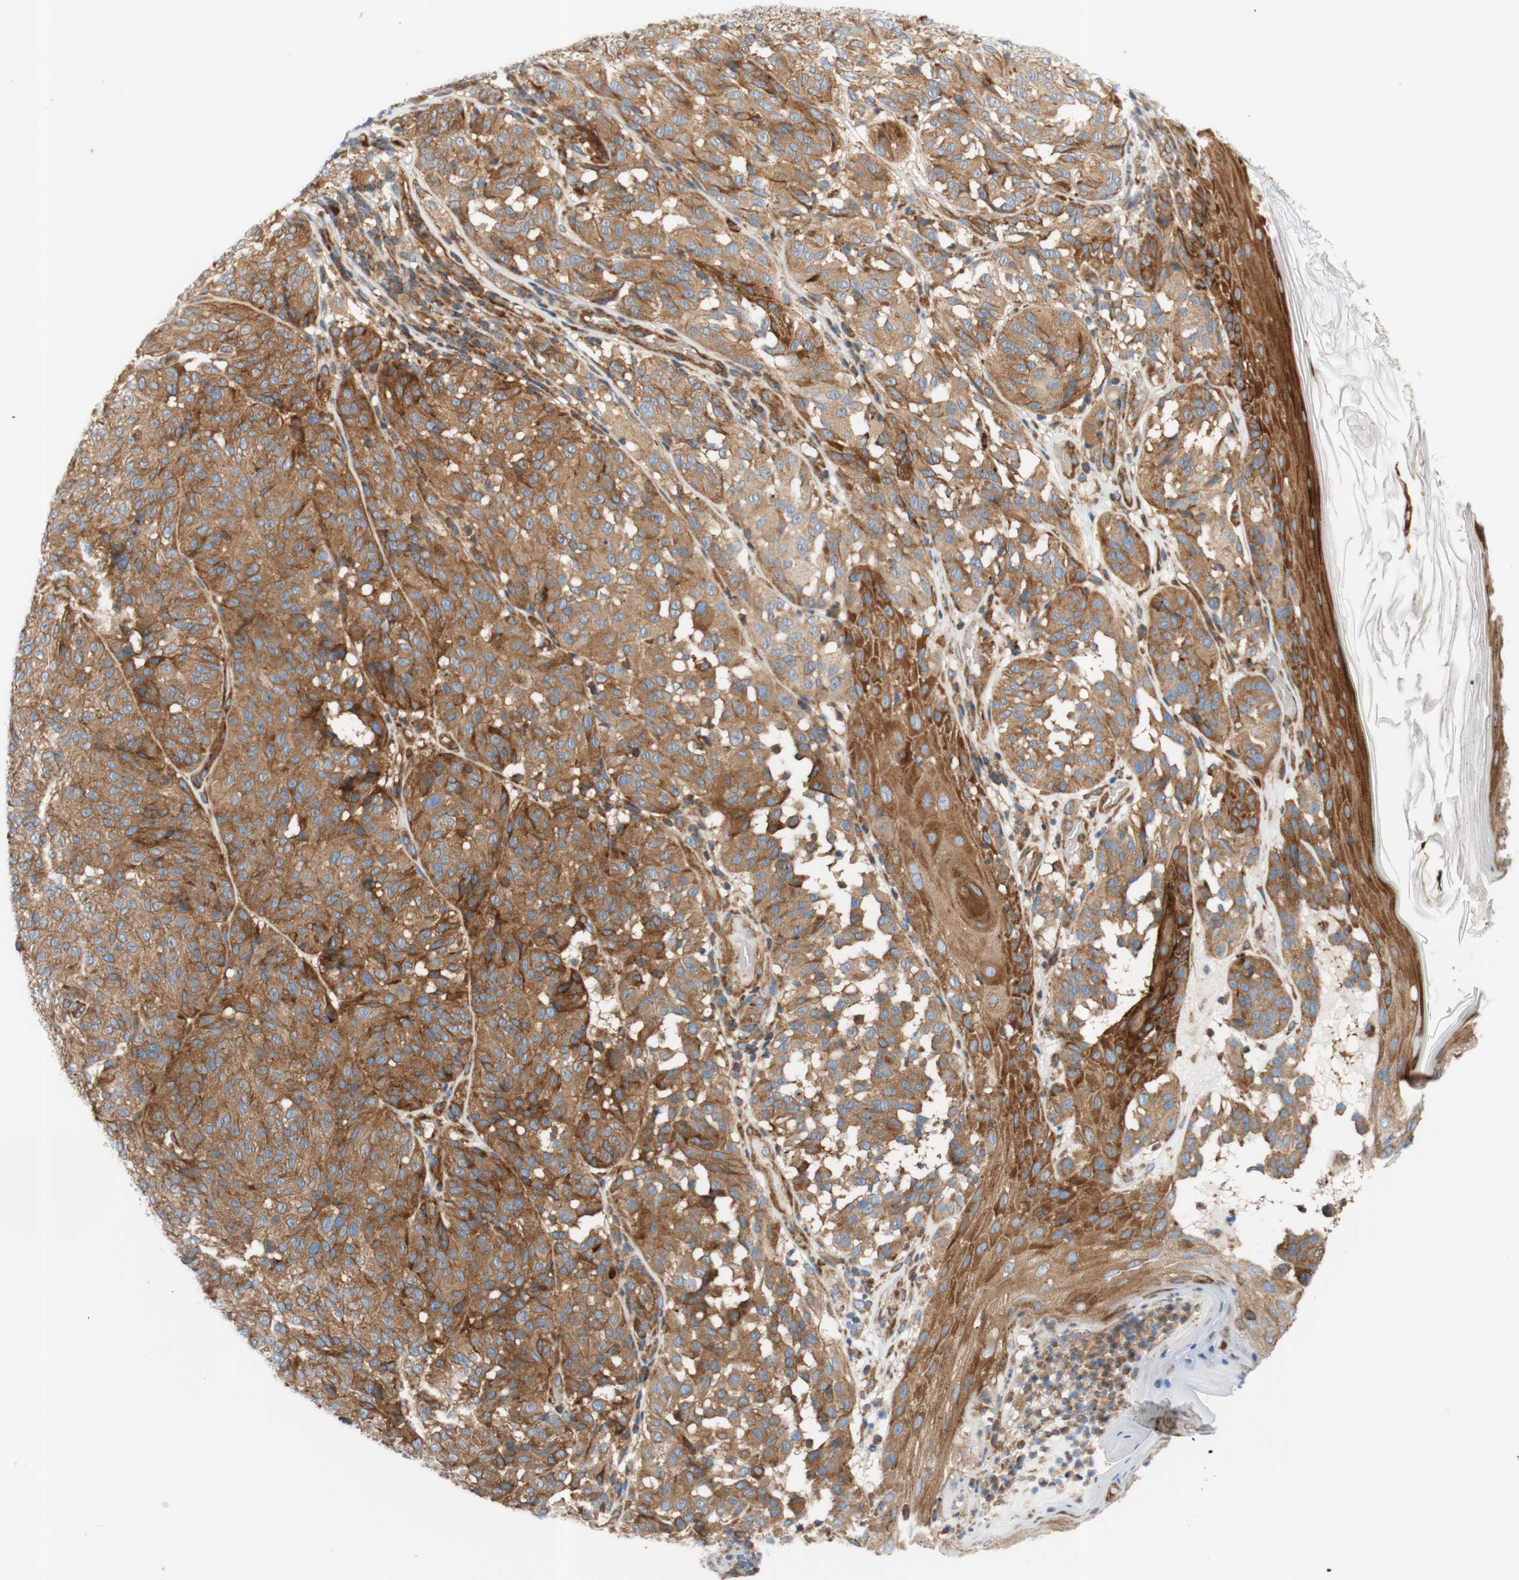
{"staining": {"intensity": "moderate", "quantity": ">75%", "location": "cytoplasmic/membranous"}, "tissue": "melanoma", "cell_type": "Tumor cells", "image_type": "cancer", "snomed": [{"axis": "morphology", "description": "Malignant melanoma, NOS"}, {"axis": "topography", "description": "Skin"}], "caption": "Moderate cytoplasmic/membranous protein expression is present in approximately >75% of tumor cells in melanoma. (brown staining indicates protein expression, while blue staining denotes nuclei).", "gene": "STOM", "patient": {"sex": "female", "age": 46}}